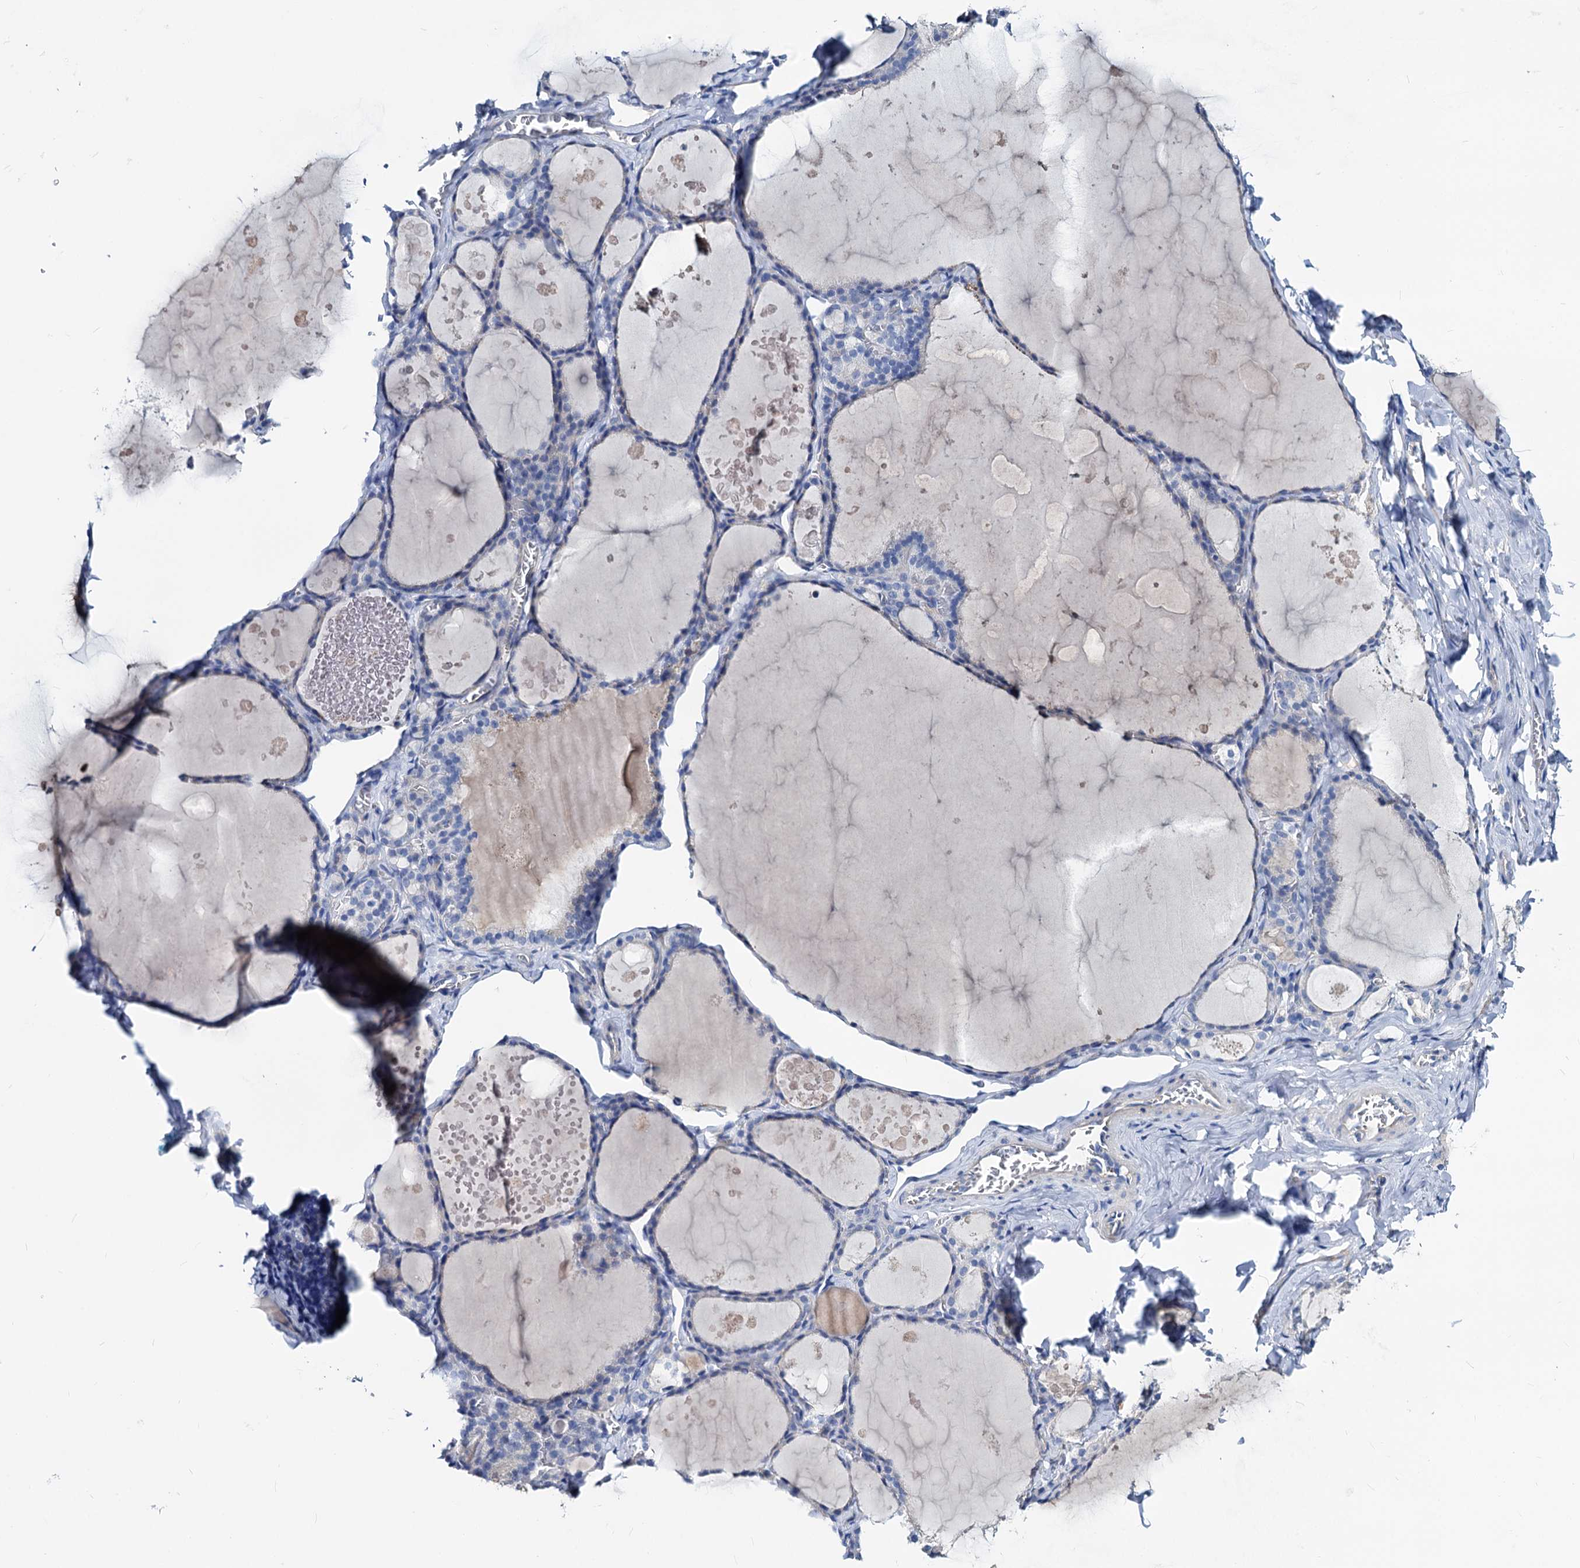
{"staining": {"intensity": "negative", "quantity": "none", "location": "none"}, "tissue": "thyroid gland", "cell_type": "Glandular cells", "image_type": "normal", "snomed": [{"axis": "morphology", "description": "Normal tissue, NOS"}, {"axis": "topography", "description": "Thyroid gland"}], "caption": "High magnification brightfield microscopy of unremarkable thyroid gland stained with DAB (3,3'-diaminobenzidine) (brown) and counterstained with hematoxylin (blue): glandular cells show no significant staining. Nuclei are stained in blue.", "gene": "DYDC2", "patient": {"sex": "male", "age": 56}}